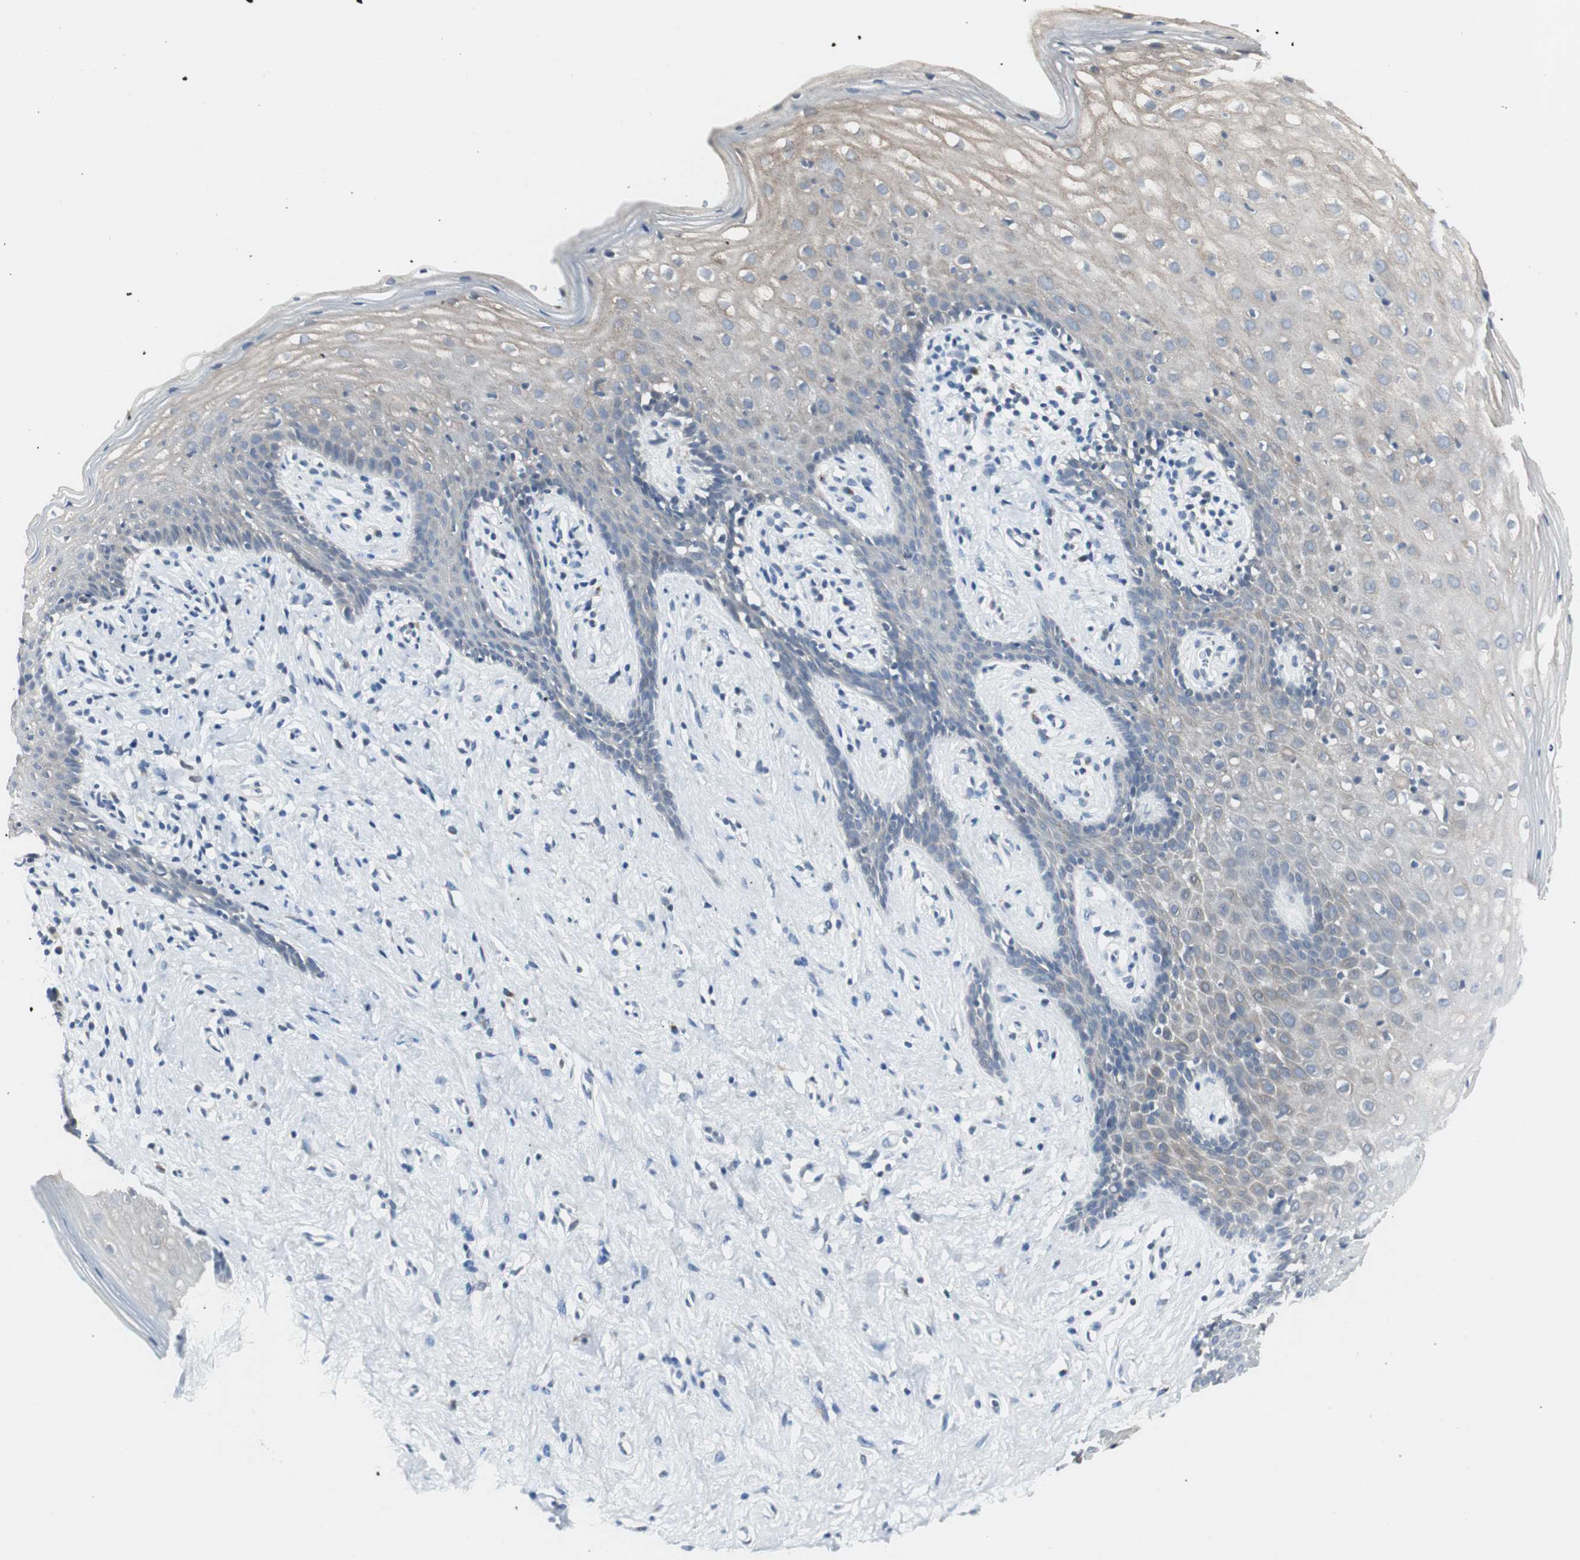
{"staining": {"intensity": "weak", "quantity": "25%-75%", "location": "cytoplasmic/membranous"}, "tissue": "vagina", "cell_type": "Squamous epithelial cells", "image_type": "normal", "snomed": [{"axis": "morphology", "description": "Normal tissue, NOS"}, {"axis": "topography", "description": "Vagina"}], "caption": "A high-resolution micrograph shows immunohistochemistry (IHC) staining of unremarkable vagina, which shows weak cytoplasmic/membranous staining in about 25%-75% of squamous epithelial cells.", "gene": "SOX30", "patient": {"sex": "female", "age": 44}}